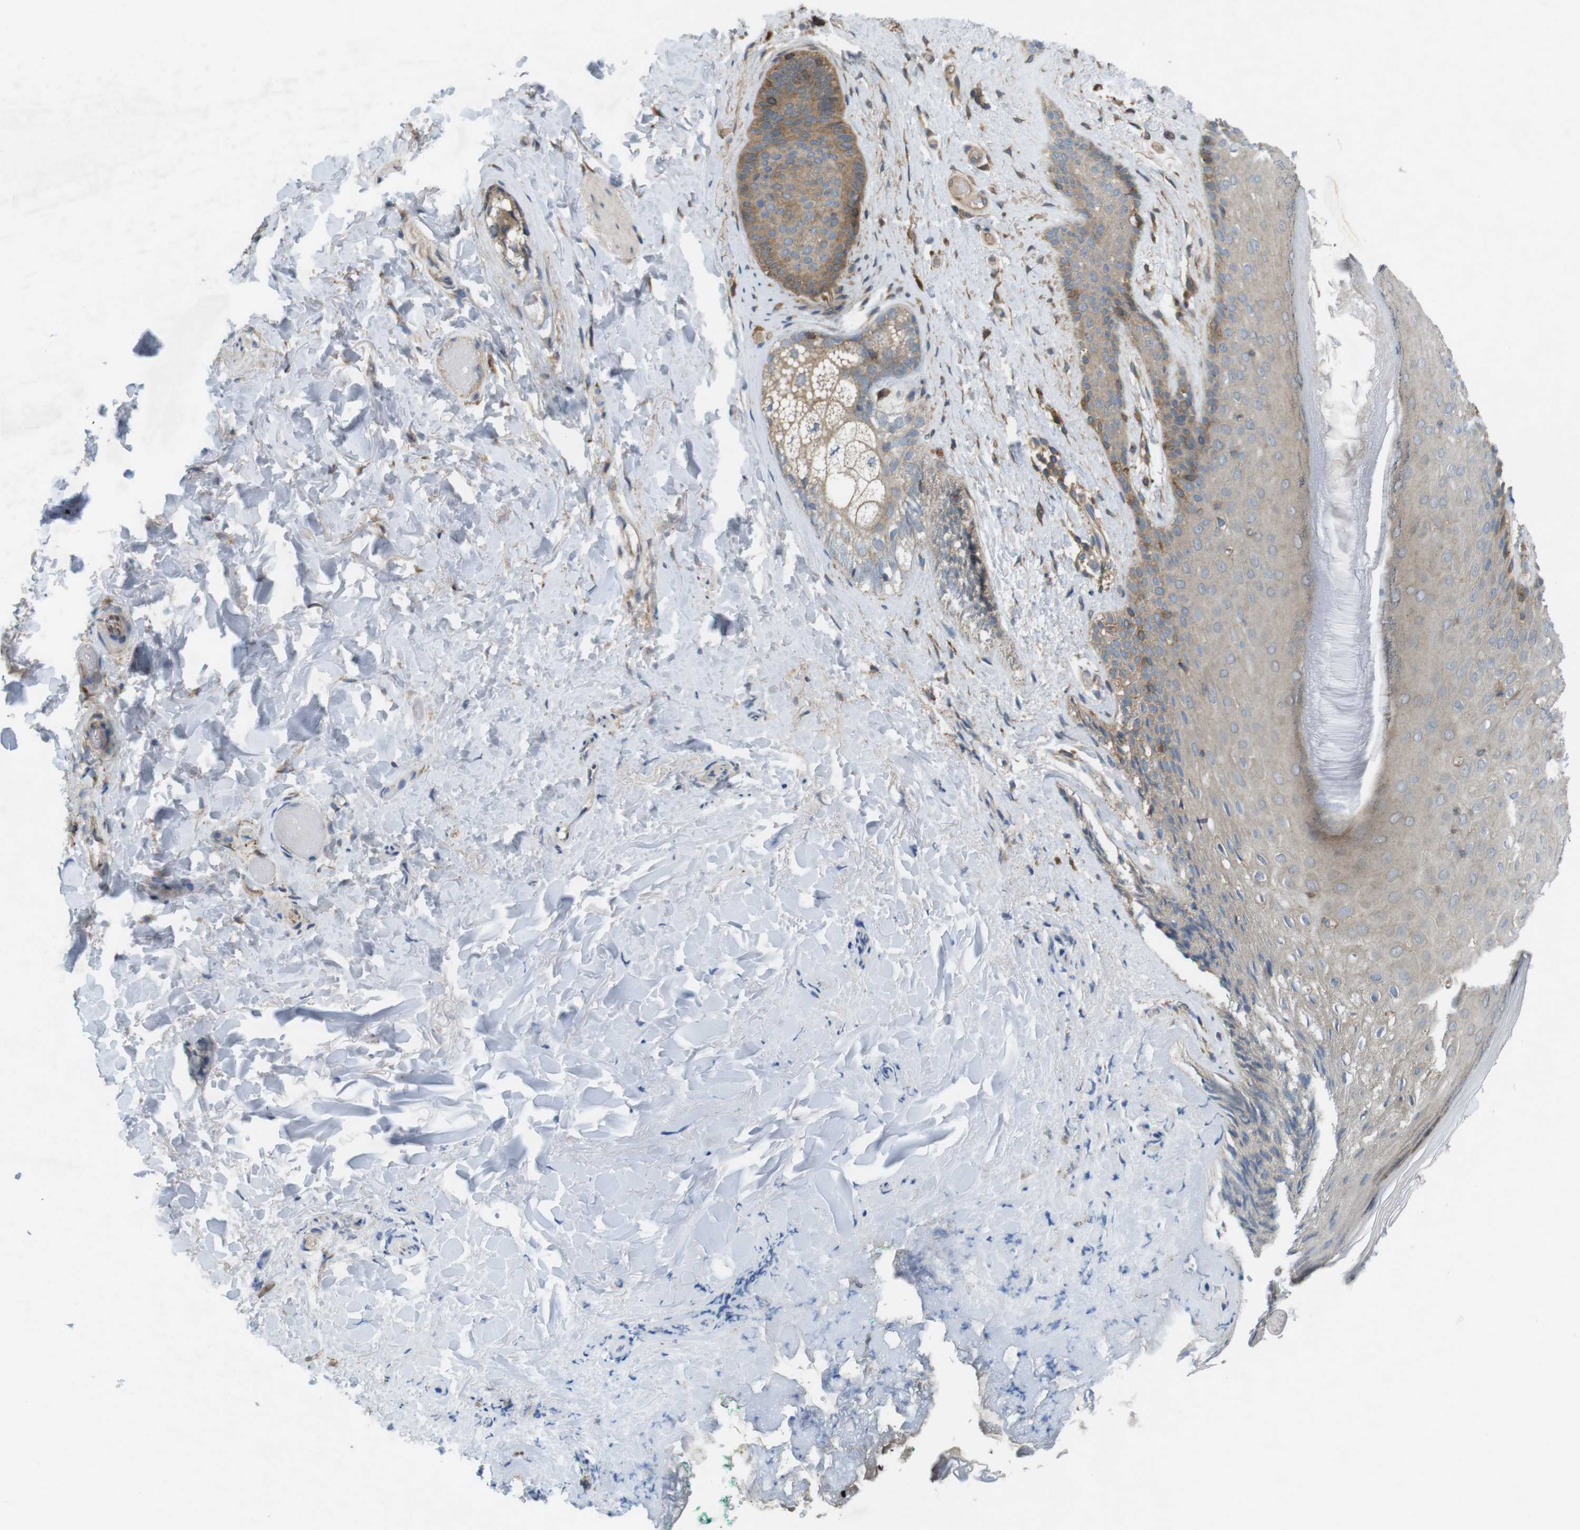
{"staining": {"intensity": "moderate", "quantity": "<25%", "location": "cytoplasmic/membranous"}, "tissue": "skin", "cell_type": "Epidermal cells", "image_type": "normal", "snomed": [{"axis": "morphology", "description": "Normal tissue, NOS"}, {"axis": "topography", "description": "Anal"}], "caption": "Immunohistochemistry (IHC) of normal skin reveals low levels of moderate cytoplasmic/membranous expression in about <25% of epidermal cells. The protein is shown in brown color, while the nuclei are stained blue.", "gene": "DDAH2", "patient": {"sex": "male", "age": 74}}